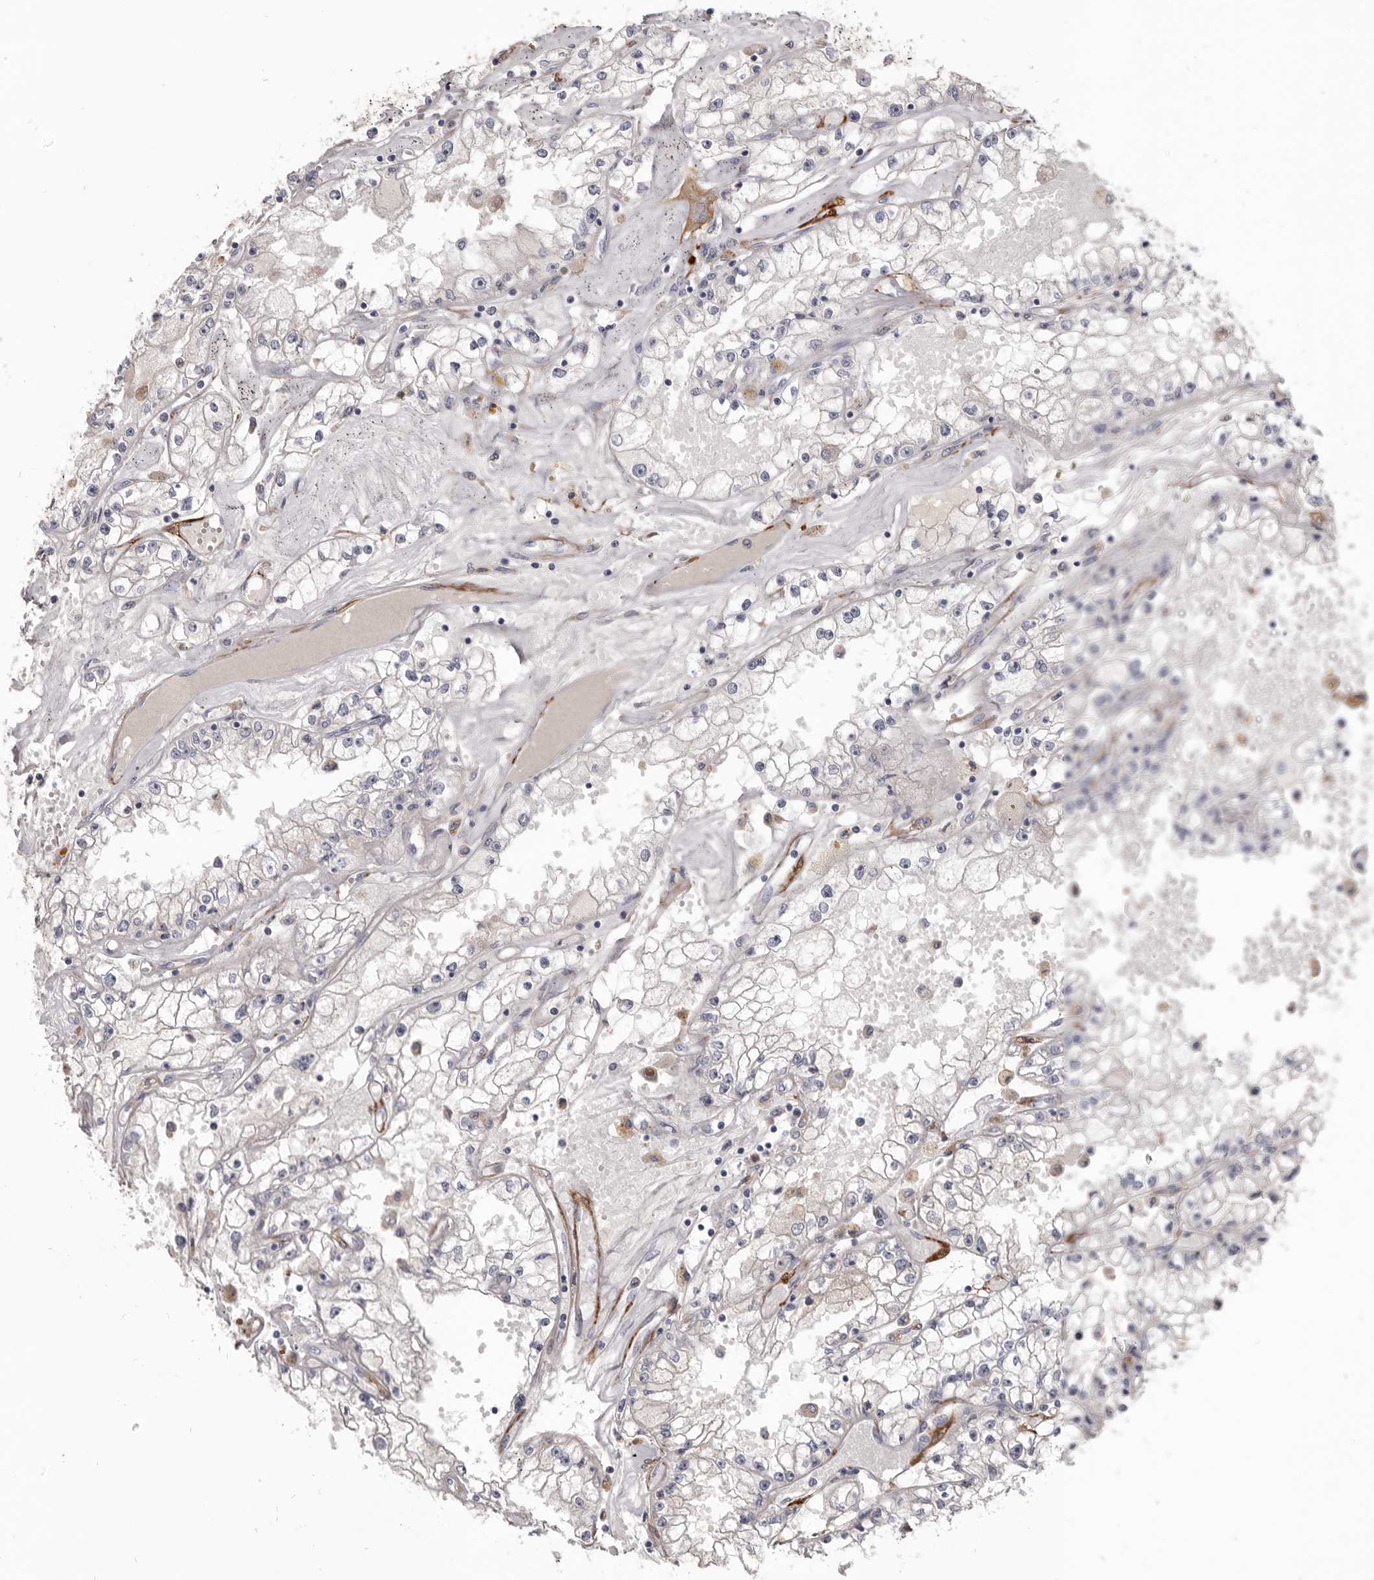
{"staining": {"intensity": "negative", "quantity": "none", "location": "none"}, "tissue": "renal cancer", "cell_type": "Tumor cells", "image_type": "cancer", "snomed": [{"axis": "morphology", "description": "Adenocarcinoma, NOS"}, {"axis": "topography", "description": "Kidney"}], "caption": "DAB (3,3'-diaminobenzidine) immunohistochemical staining of human adenocarcinoma (renal) exhibits no significant expression in tumor cells.", "gene": "CGN", "patient": {"sex": "male", "age": 56}}